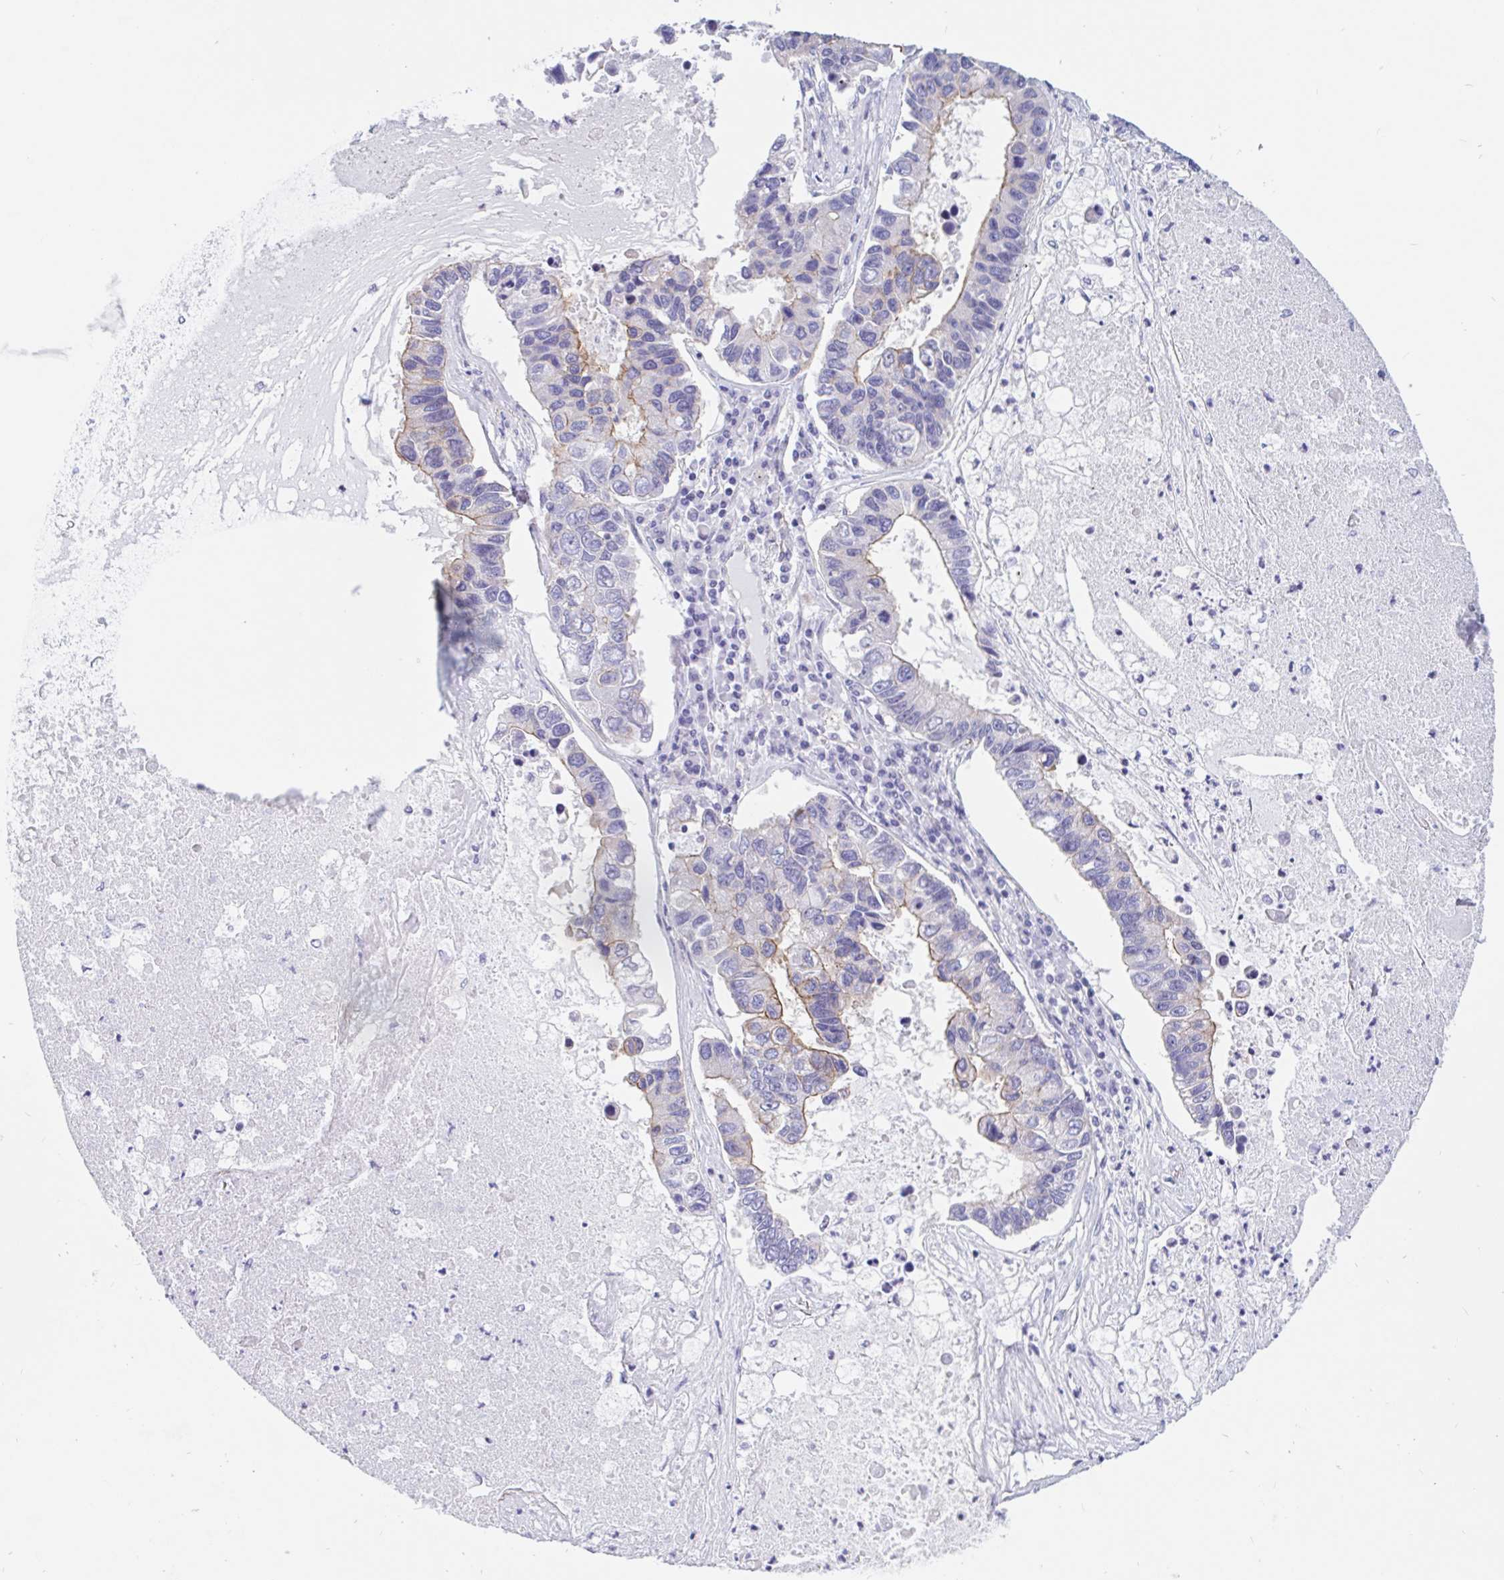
{"staining": {"intensity": "weak", "quantity": "<25%", "location": "cytoplasmic/membranous"}, "tissue": "lung cancer", "cell_type": "Tumor cells", "image_type": "cancer", "snomed": [{"axis": "morphology", "description": "Adenocarcinoma, NOS"}, {"axis": "topography", "description": "Bronchus"}, {"axis": "topography", "description": "Lung"}], "caption": "A micrograph of human adenocarcinoma (lung) is negative for staining in tumor cells.", "gene": "LIMCH1", "patient": {"sex": "female", "age": 51}}